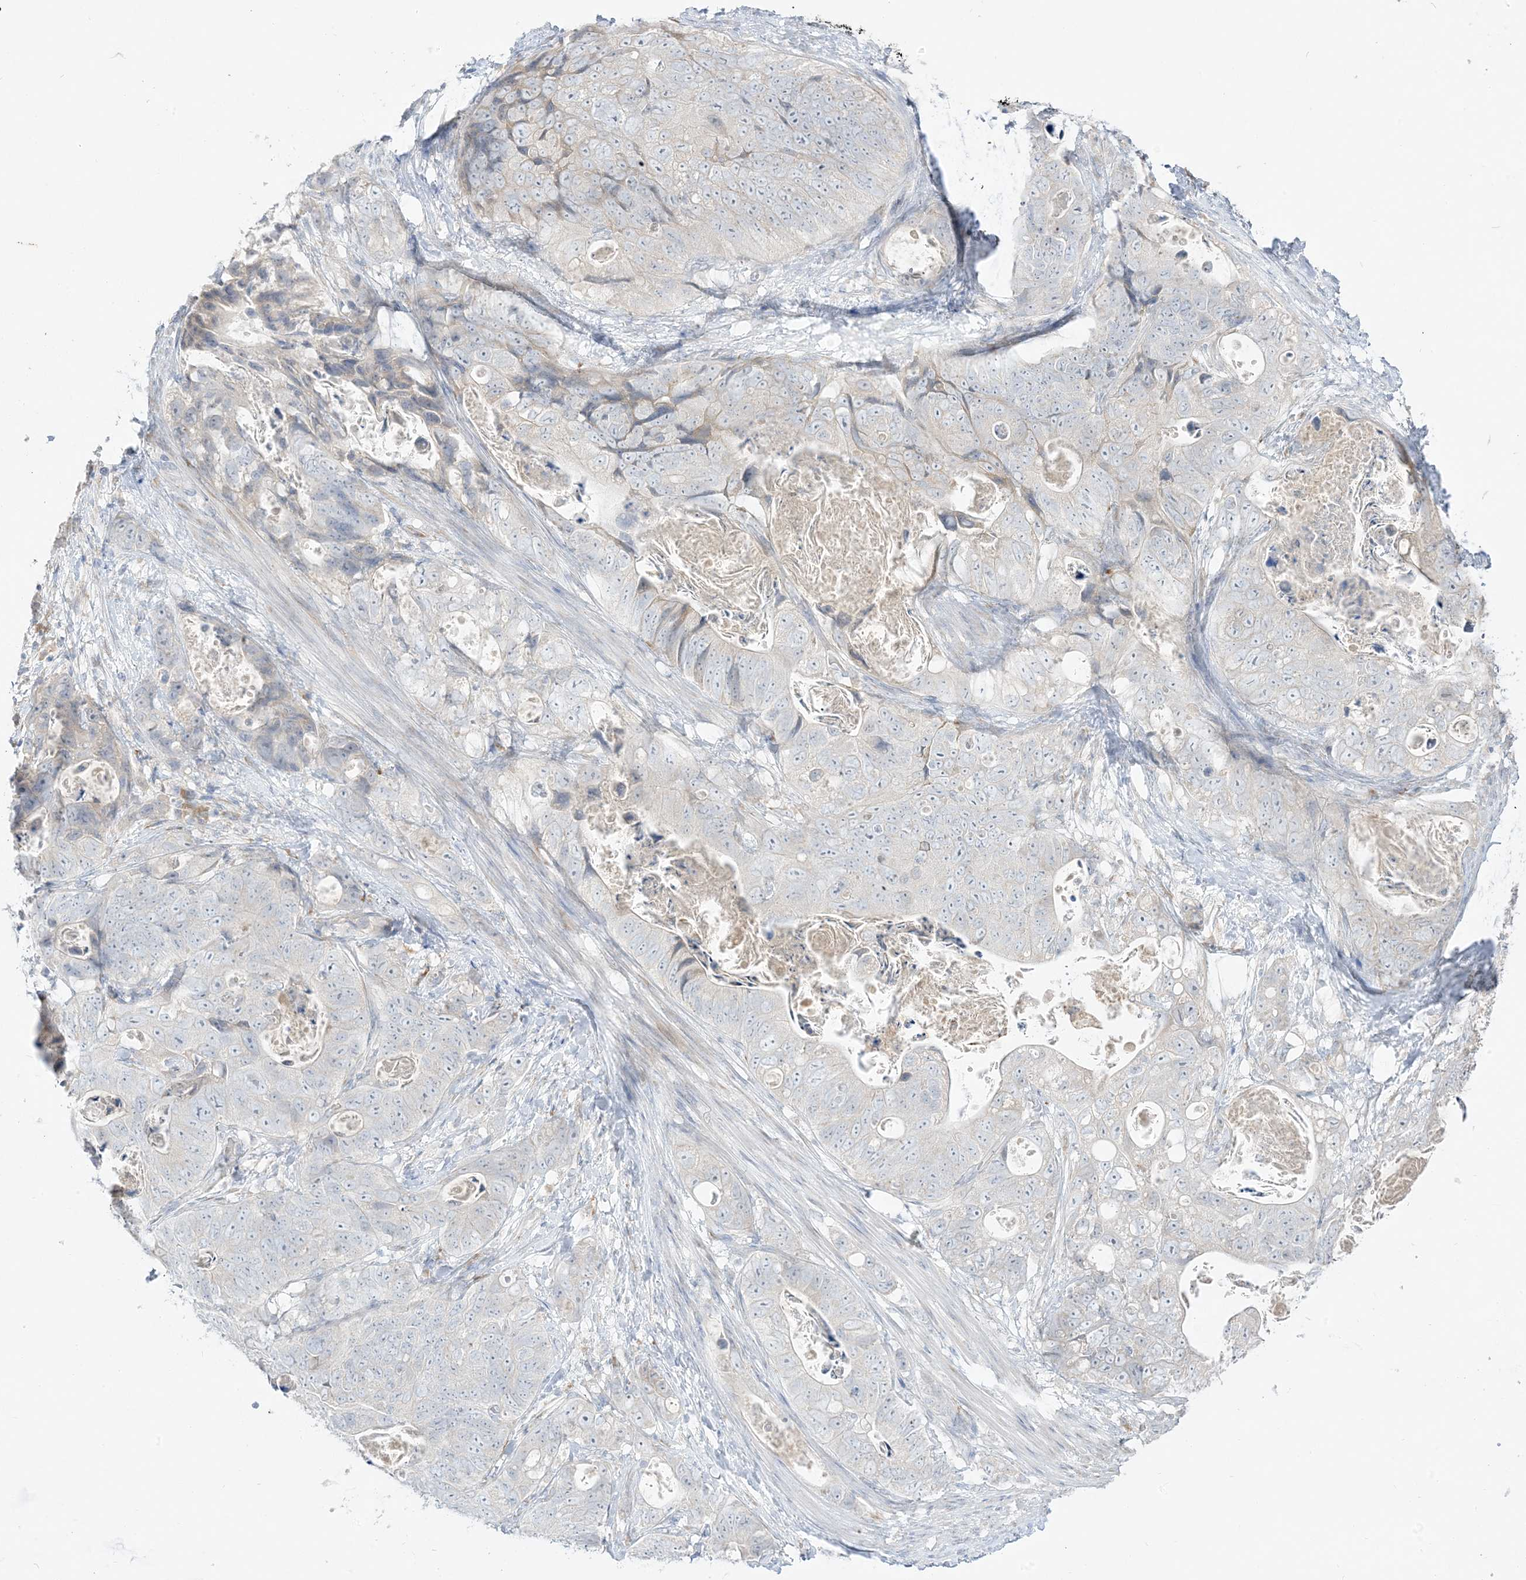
{"staining": {"intensity": "negative", "quantity": "none", "location": "none"}, "tissue": "stomach cancer", "cell_type": "Tumor cells", "image_type": "cancer", "snomed": [{"axis": "morphology", "description": "Normal tissue, NOS"}, {"axis": "morphology", "description": "Adenocarcinoma, NOS"}, {"axis": "topography", "description": "Stomach"}], "caption": "The immunohistochemistry (IHC) image has no significant positivity in tumor cells of stomach cancer tissue.", "gene": "LOXL3", "patient": {"sex": "female", "age": 89}}